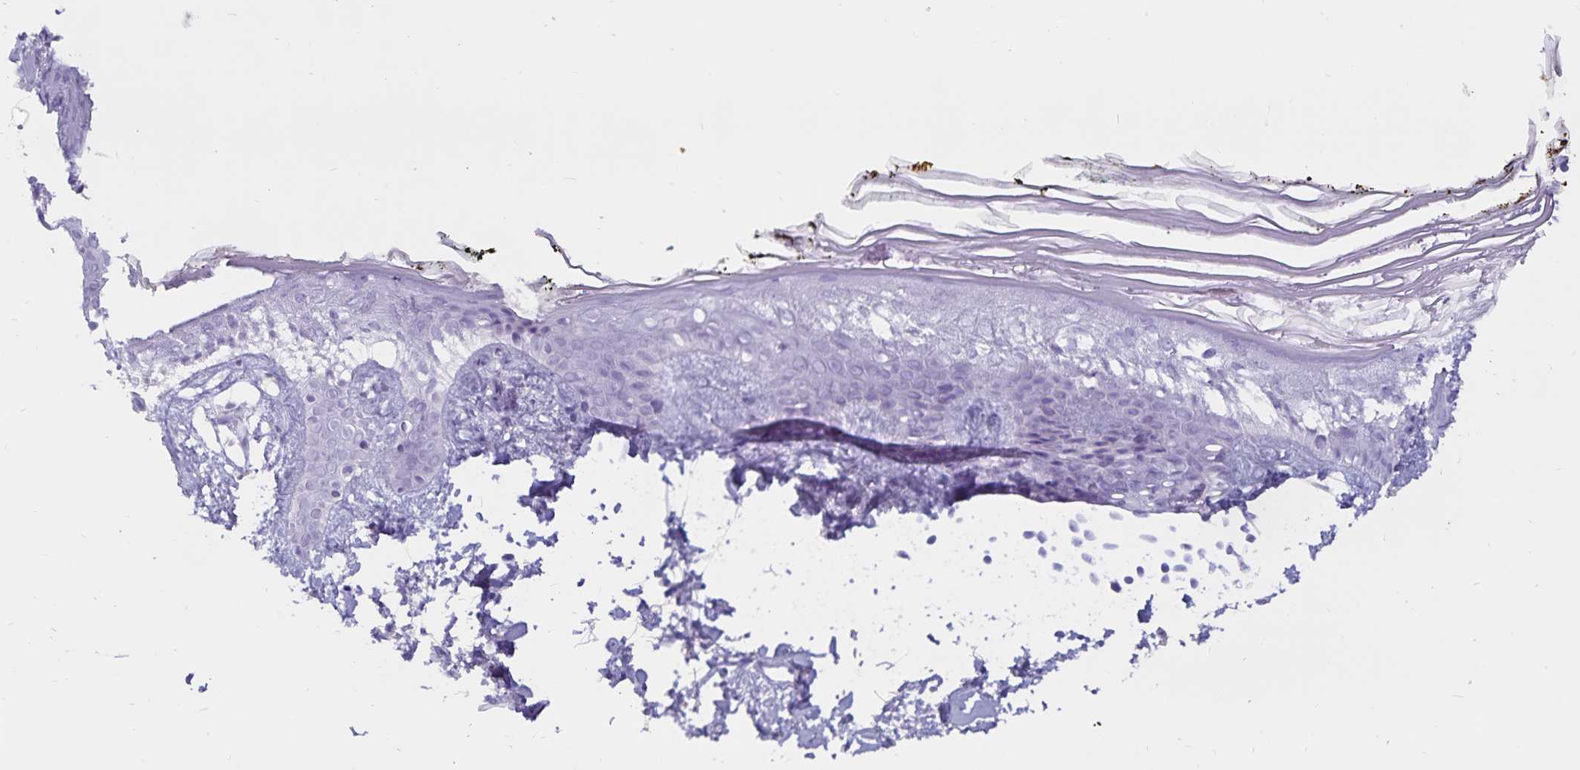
{"staining": {"intensity": "negative", "quantity": "none", "location": "none"}, "tissue": "skin", "cell_type": "Fibroblasts", "image_type": "normal", "snomed": [{"axis": "morphology", "description": "Normal tissue, NOS"}, {"axis": "topography", "description": "Skin"}], "caption": "The histopathology image exhibits no staining of fibroblasts in normal skin.", "gene": "GPR137", "patient": {"sex": "female", "age": 34}}